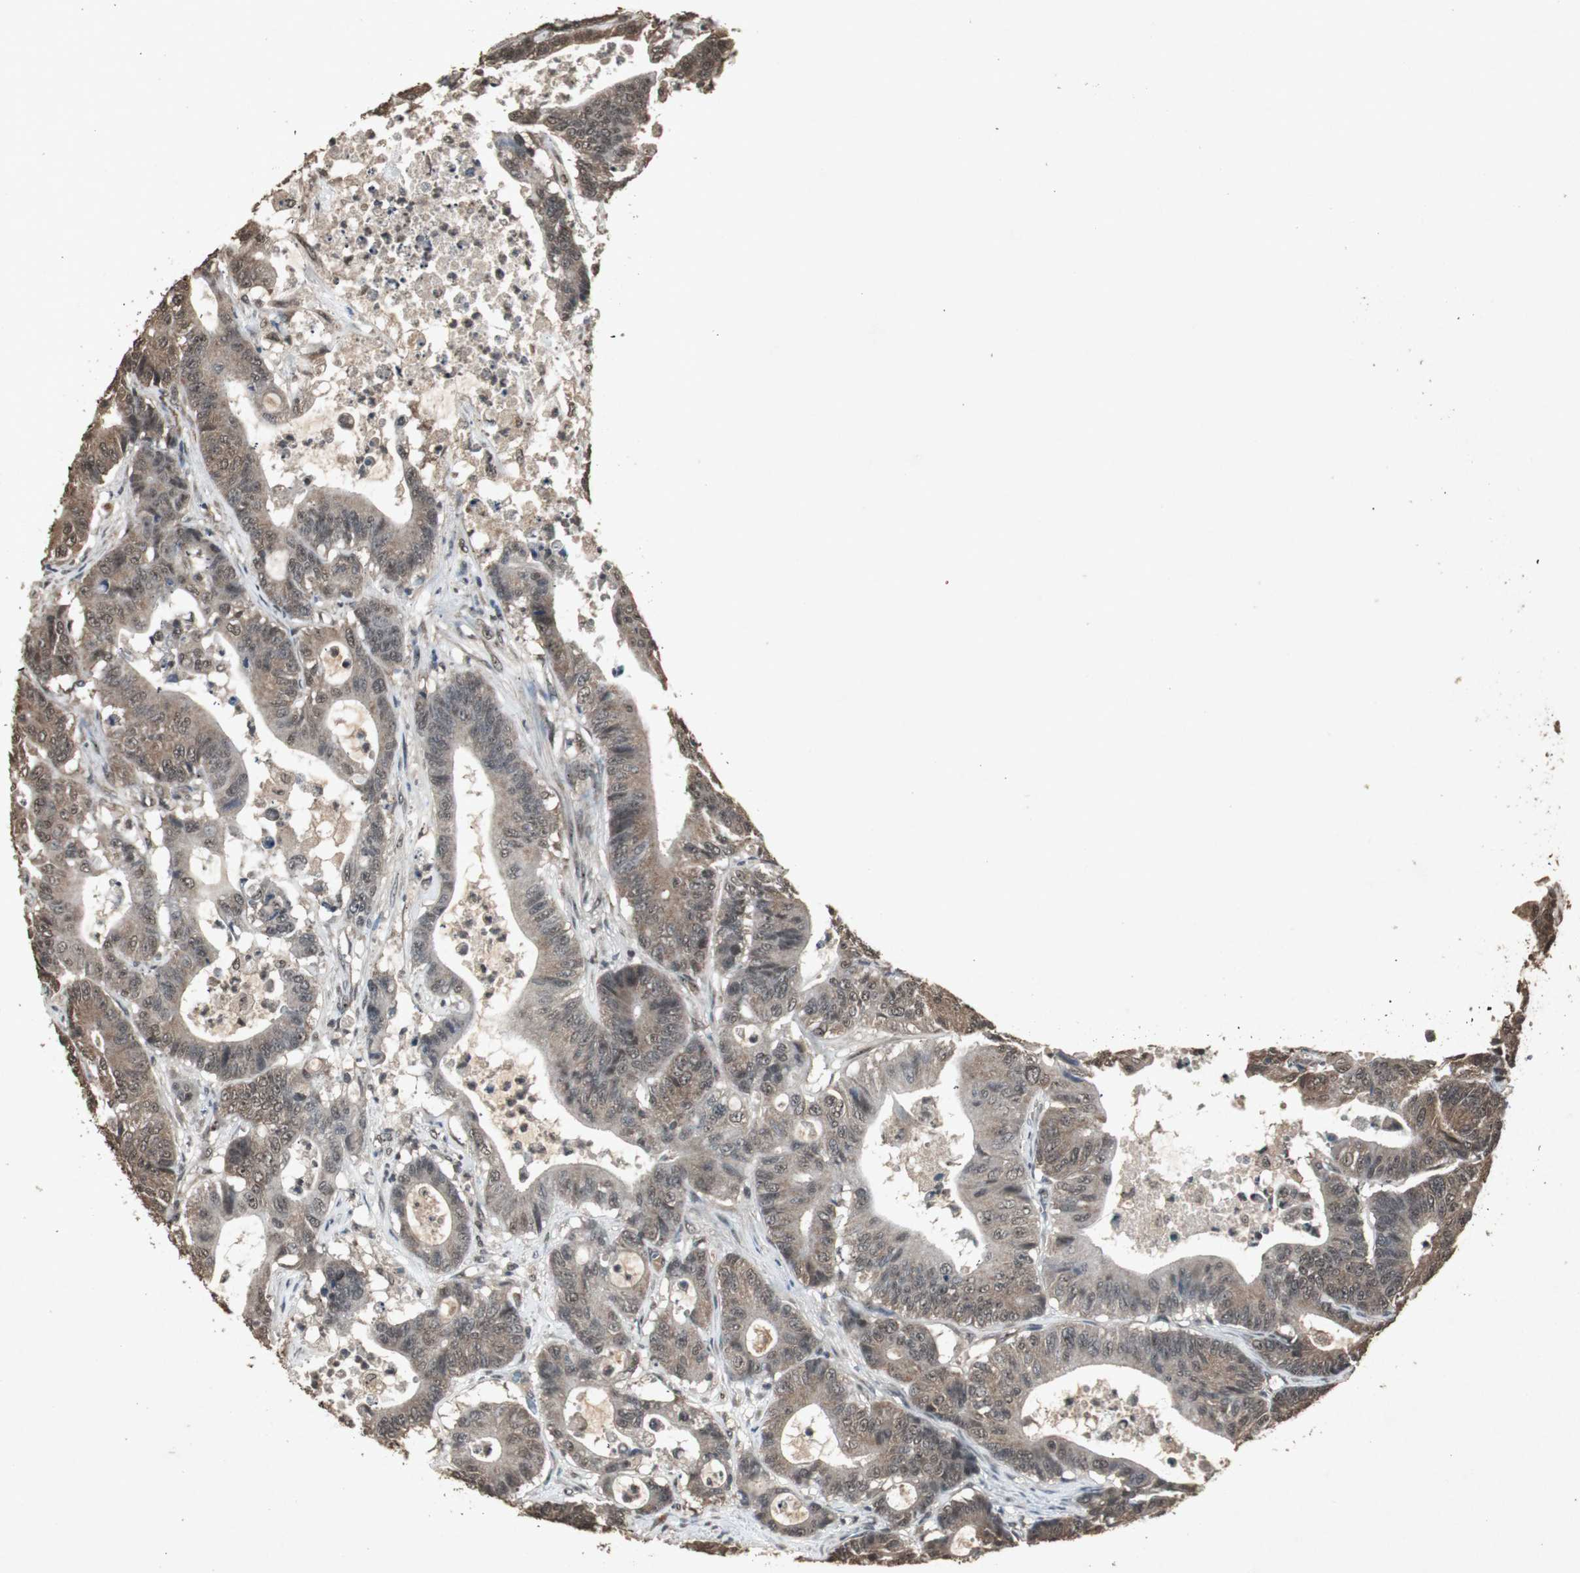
{"staining": {"intensity": "moderate", "quantity": ">75%", "location": "cytoplasmic/membranous,nuclear"}, "tissue": "colorectal cancer", "cell_type": "Tumor cells", "image_type": "cancer", "snomed": [{"axis": "morphology", "description": "Adenocarcinoma, NOS"}, {"axis": "topography", "description": "Colon"}], "caption": "Protein expression analysis of human colorectal cancer reveals moderate cytoplasmic/membranous and nuclear staining in about >75% of tumor cells.", "gene": "EMX1", "patient": {"sex": "female", "age": 84}}